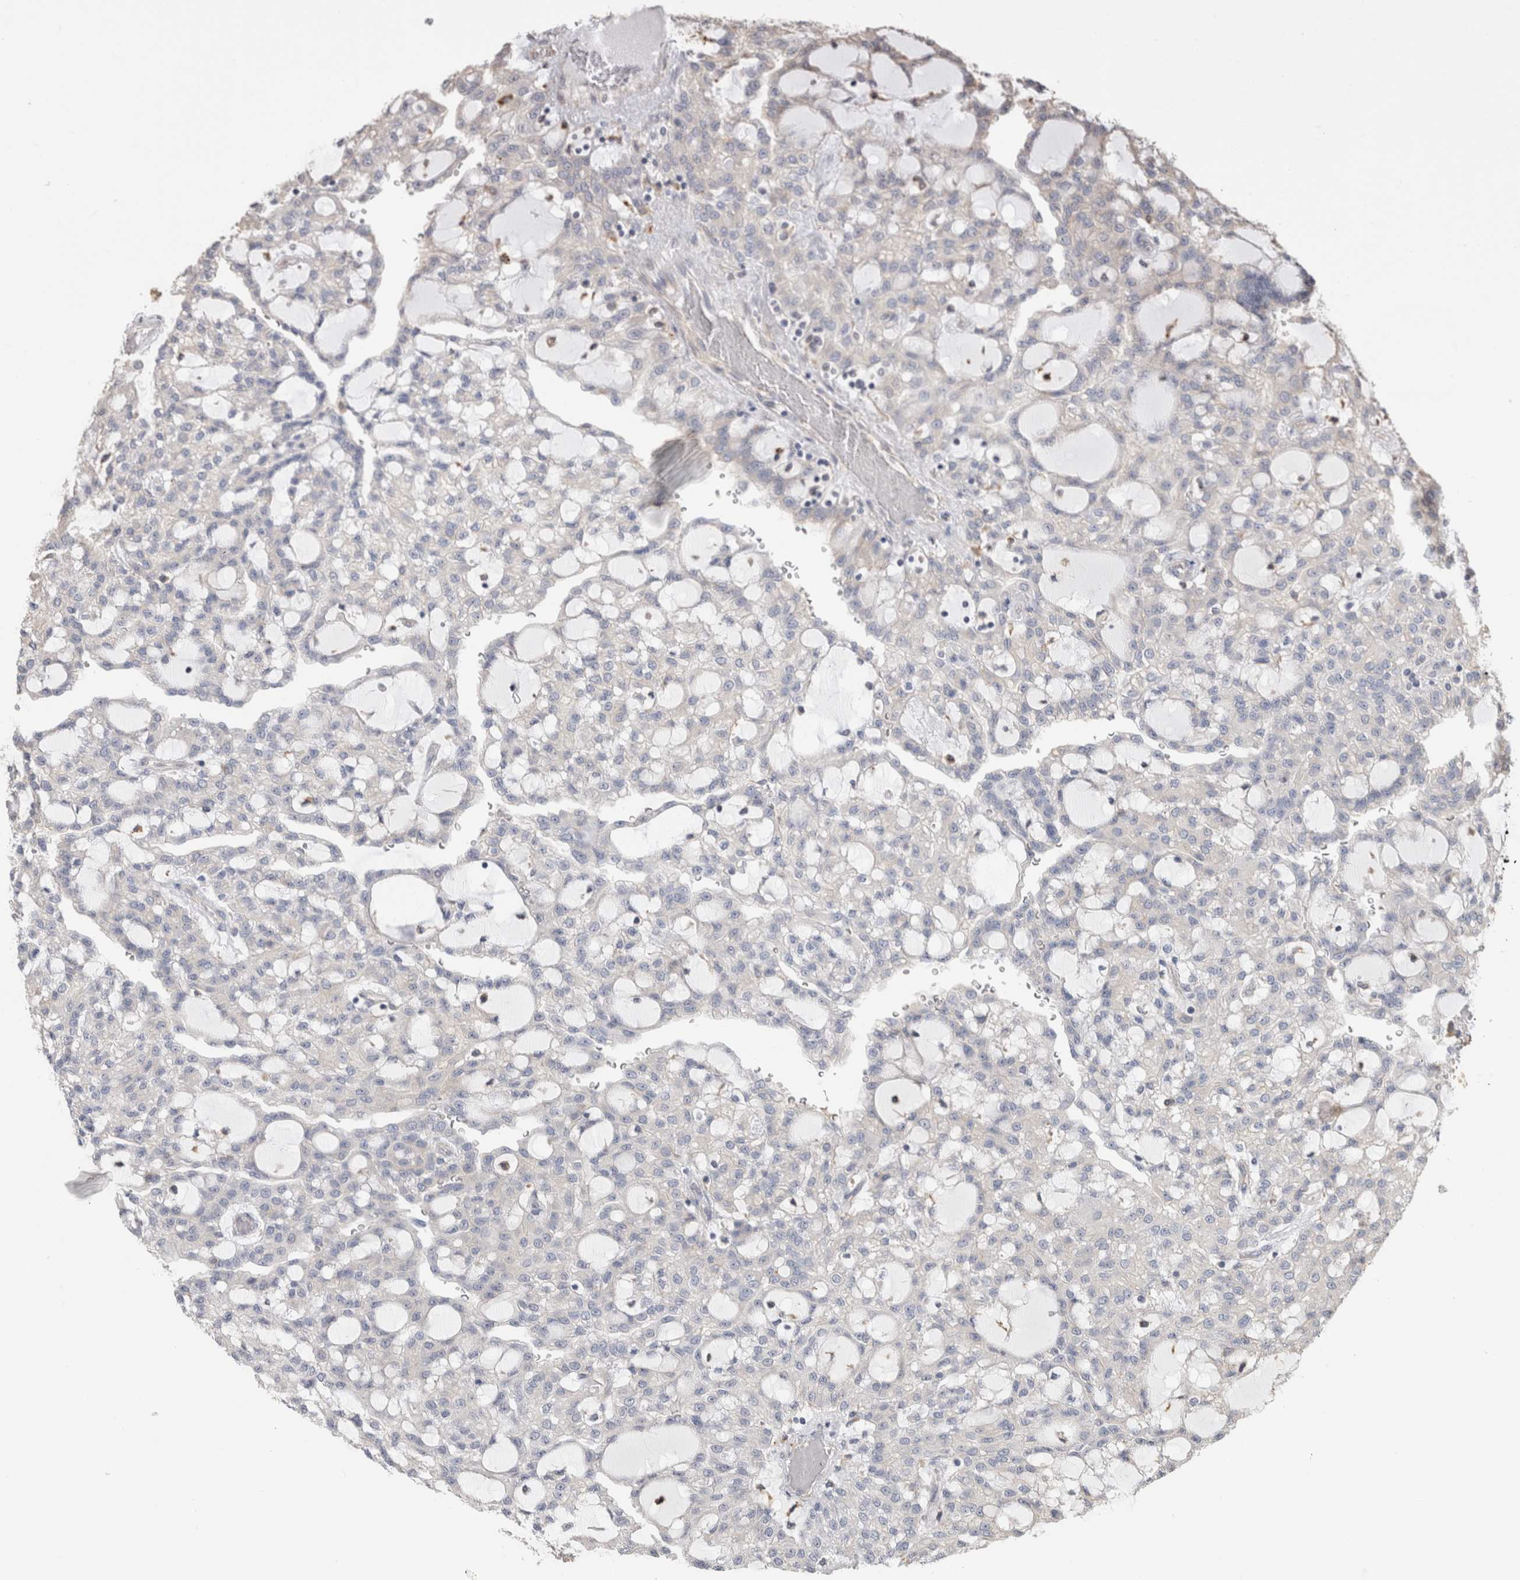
{"staining": {"intensity": "negative", "quantity": "none", "location": "none"}, "tissue": "renal cancer", "cell_type": "Tumor cells", "image_type": "cancer", "snomed": [{"axis": "morphology", "description": "Adenocarcinoma, NOS"}, {"axis": "topography", "description": "Kidney"}], "caption": "Immunohistochemistry (IHC) image of neoplastic tissue: renal cancer (adenocarcinoma) stained with DAB exhibits no significant protein staining in tumor cells.", "gene": "CLIP1", "patient": {"sex": "male", "age": 63}}